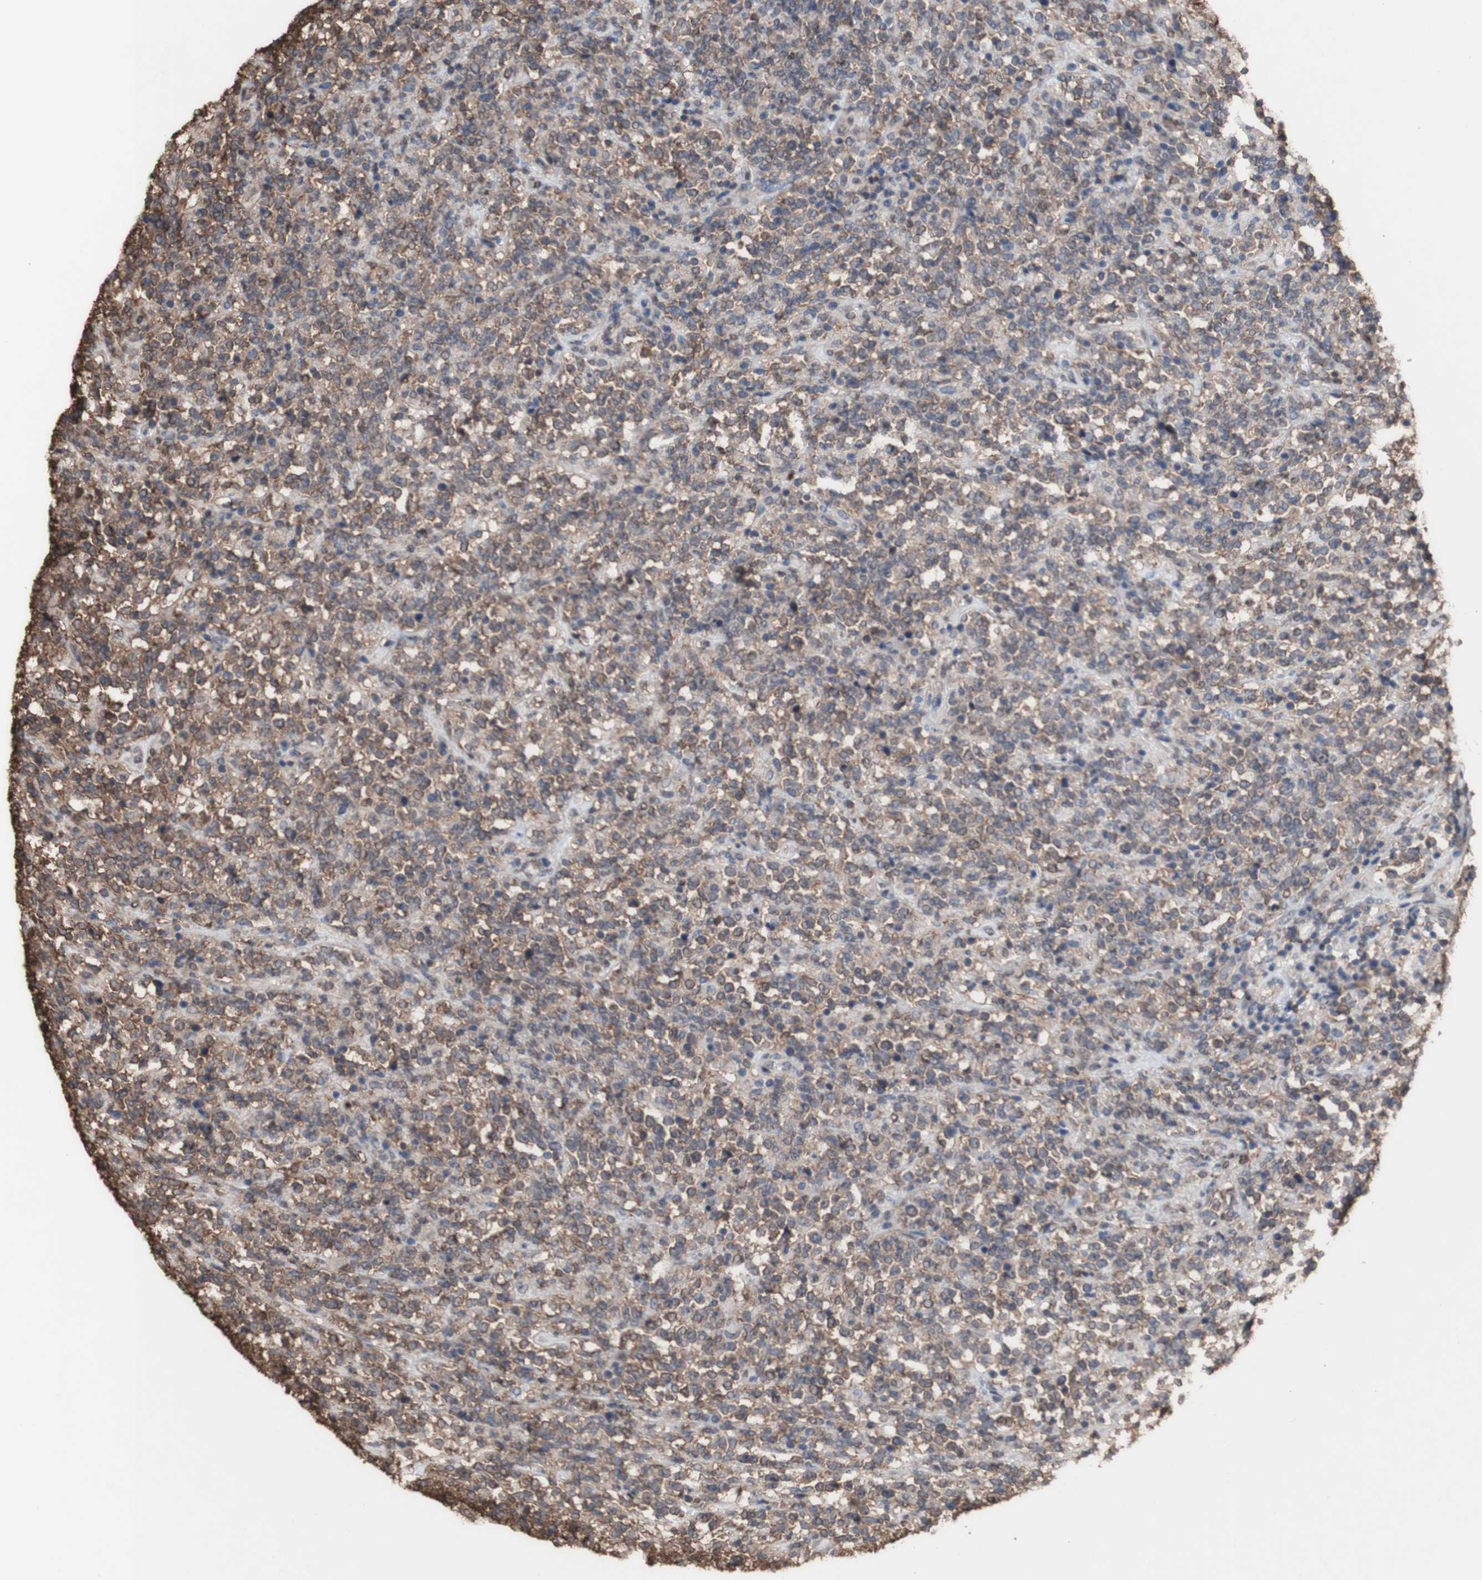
{"staining": {"intensity": "moderate", "quantity": ">75%", "location": "cytoplasmic/membranous,nuclear"}, "tissue": "lymphoma", "cell_type": "Tumor cells", "image_type": "cancer", "snomed": [{"axis": "morphology", "description": "Malignant lymphoma, non-Hodgkin's type, High grade"}, {"axis": "topography", "description": "Soft tissue"}], "caption": "A brown stain highlights moderate cytoplasmic/membranous and nuclear staining of a protein in human lymphoma tumor cells.", "gene": "PIDD1", "patient": {"sex": "male", "age": 18}}